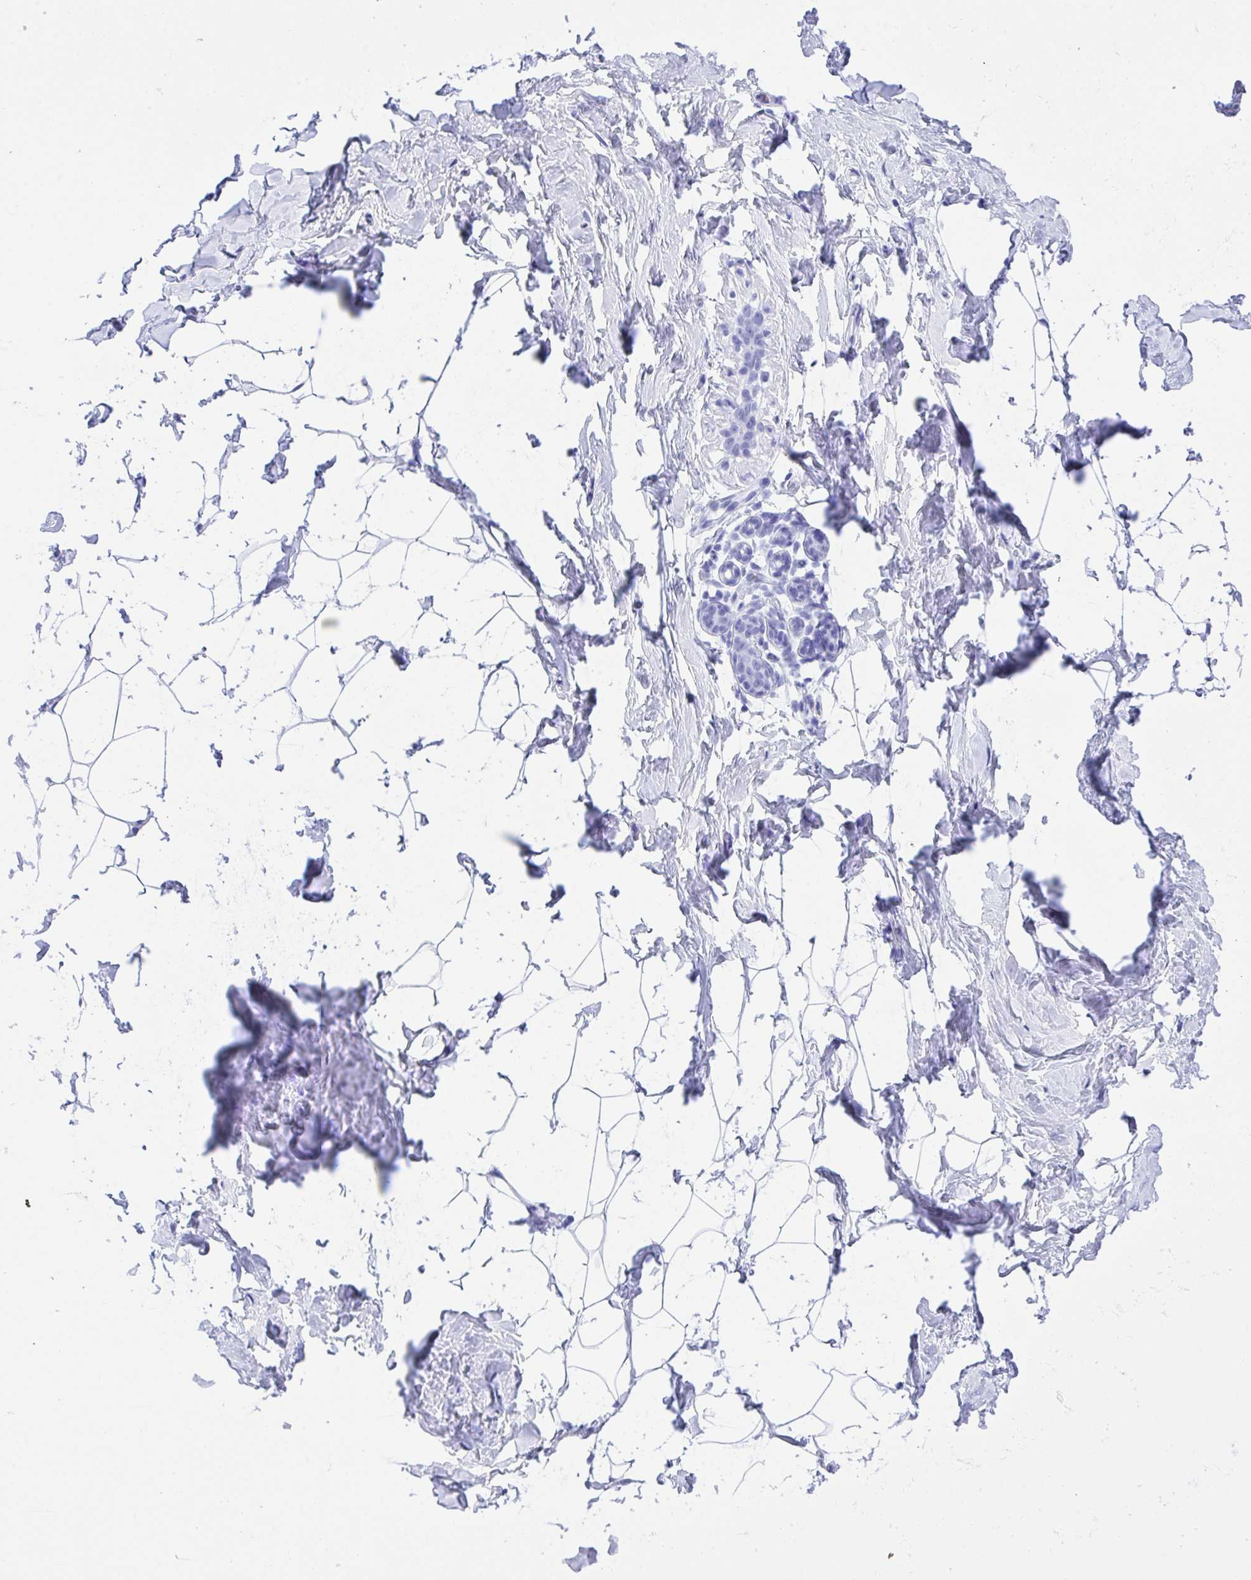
{"staining": {"intensity": "negative", "quantity": "none", "location": "none"}, "tissue": "breast", "cell_type": "Adipocytes", "image_type": "normal", "snomed": [{"axis": "morphology", "description": "Normal tissue, NOS"}, {"axis": "topography", "description": "Breast"}], "caption": "Immunohistochemistry (IHC) of benign human breast shows no staining in adipocytes.", "gene": "ANK1", "patient": {"sex": "female", "age": 32}}